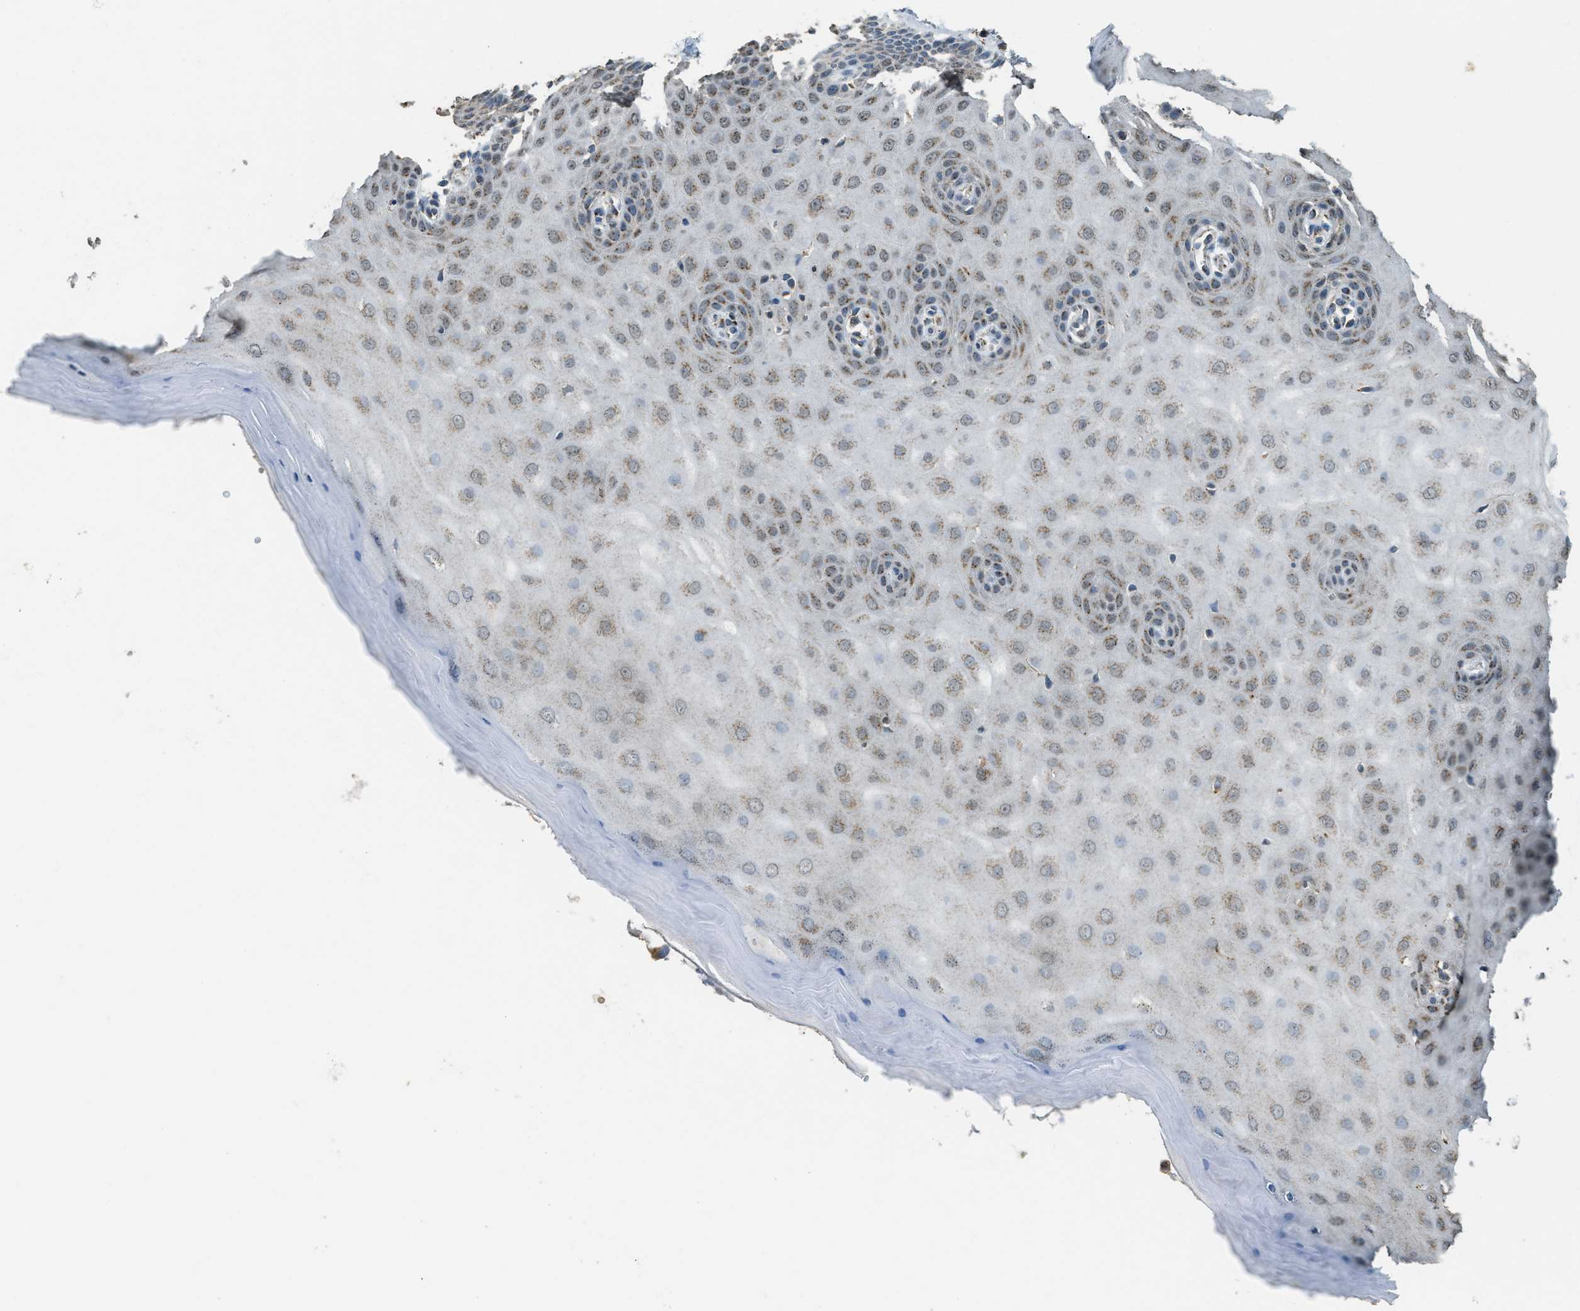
{"staining": {"intensity": "moderate", "quantity": ">75%", "location": "cytoplasmic/membranous"}, "tissue": "cervix", "cell_type": "Glandular cells", "image_type": "normal", "snomed": [{"axis": "morphology", "description": "Normal tissue, NOS"}, {"axis": "topography", "description": "Cervix"}], "caption": "Normal cervix displays moderate cytoplasmic/membranous staining in approximately >75% of glandular cells.", "gene": "IPO7", "patient": {"sex": "female", "age": 55}}